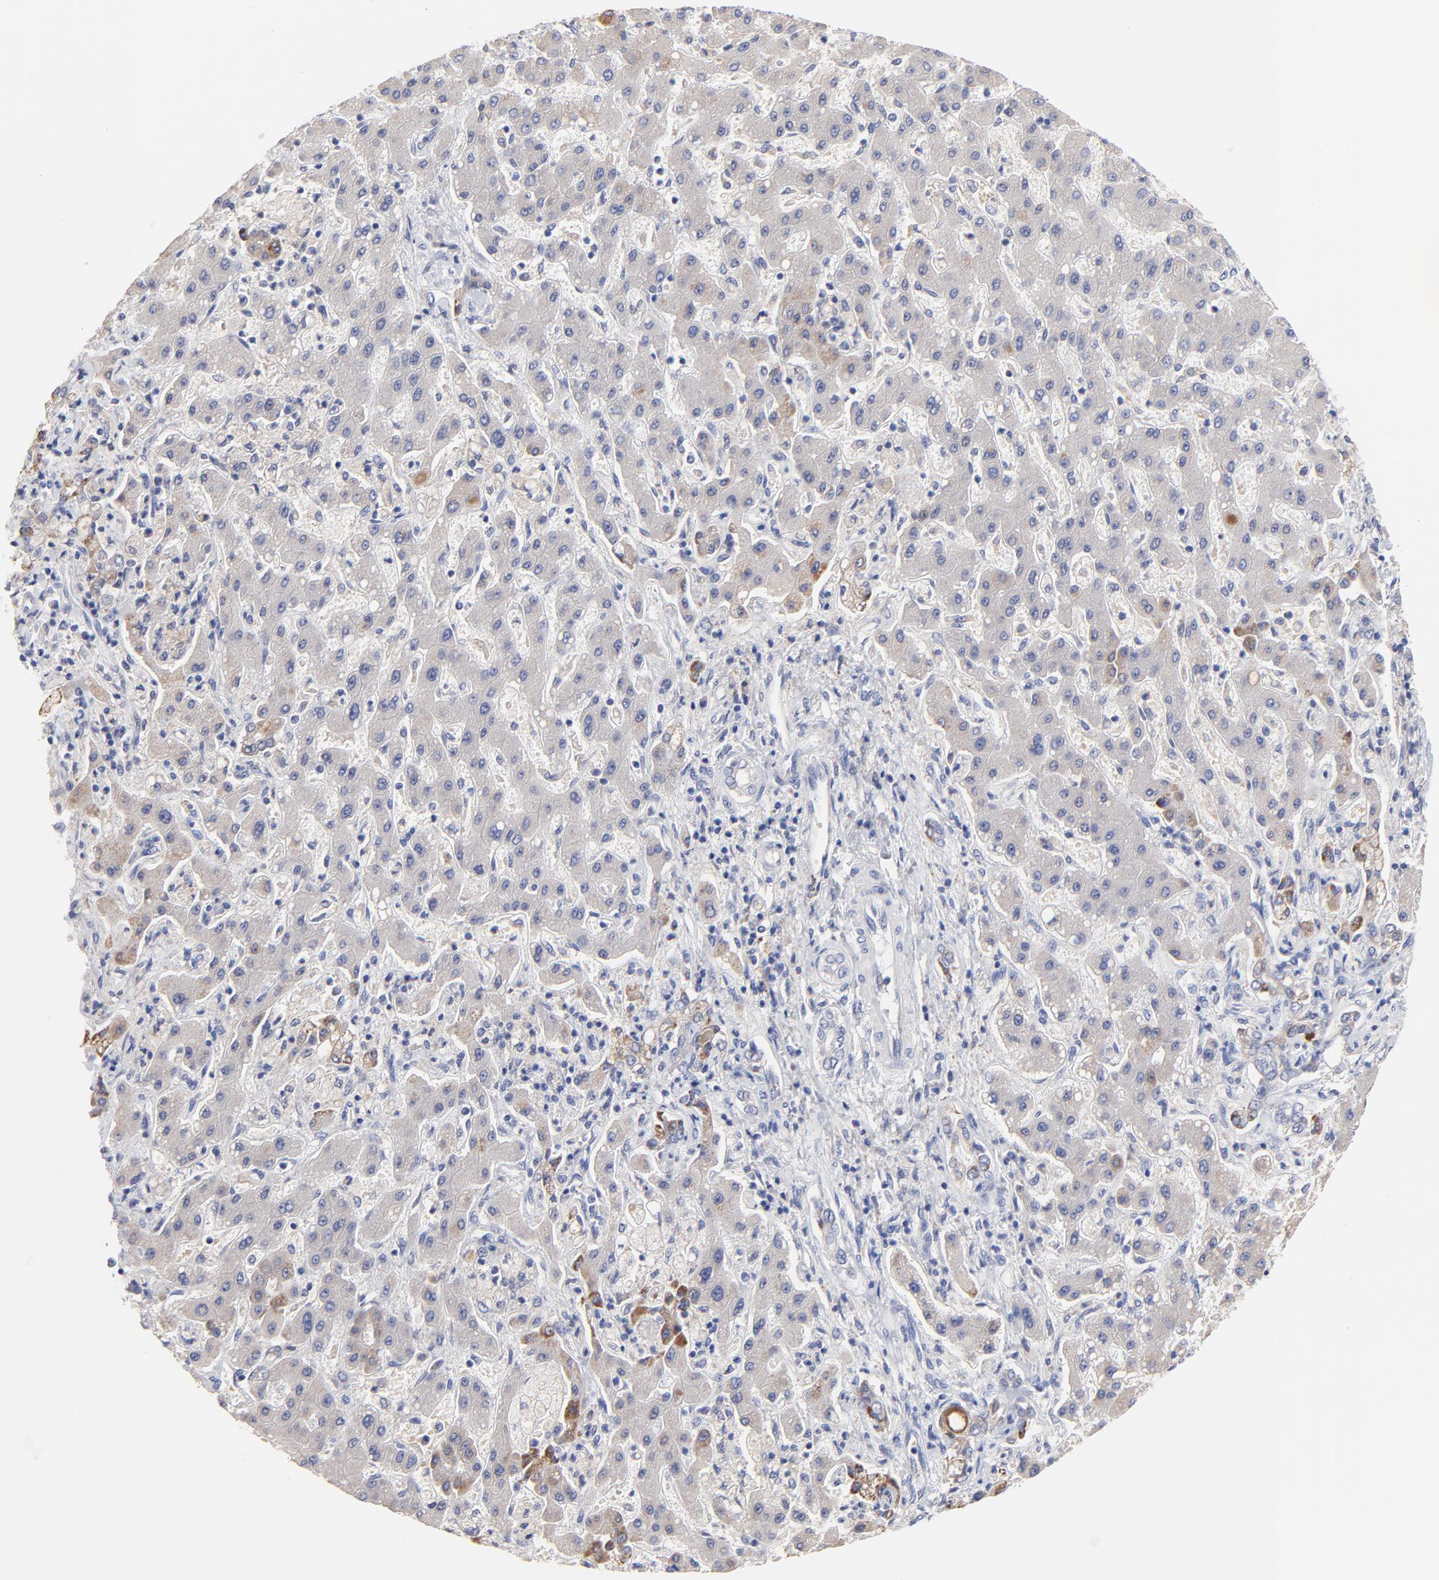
{"staining": {"intensity": "moderate", "quantity": "<25%", "location": "cytoplasmic/membranous"}, "tissue": "liver cancer", "cell_type": "Tumor cells", "image_type": "cancer", "snomed": [{"axis": "morphology", "description": "Cholangiocarcinoma"}, {"axis": "topography", "description": "Liver"}], "caption": "The image reveals a brown stain indicating the presence of a protein in the cytoplasmic/membranous of tumor cells in cholangiocarcinoma (liver). (Stains: DAB (3,3'-diaminobenzidine) in brown, nuclei in blue, Microscopy: brightfield microscopy at high magnification).", "gene": "FBXO10", "patient": {"sex": "male", "age": 50}}